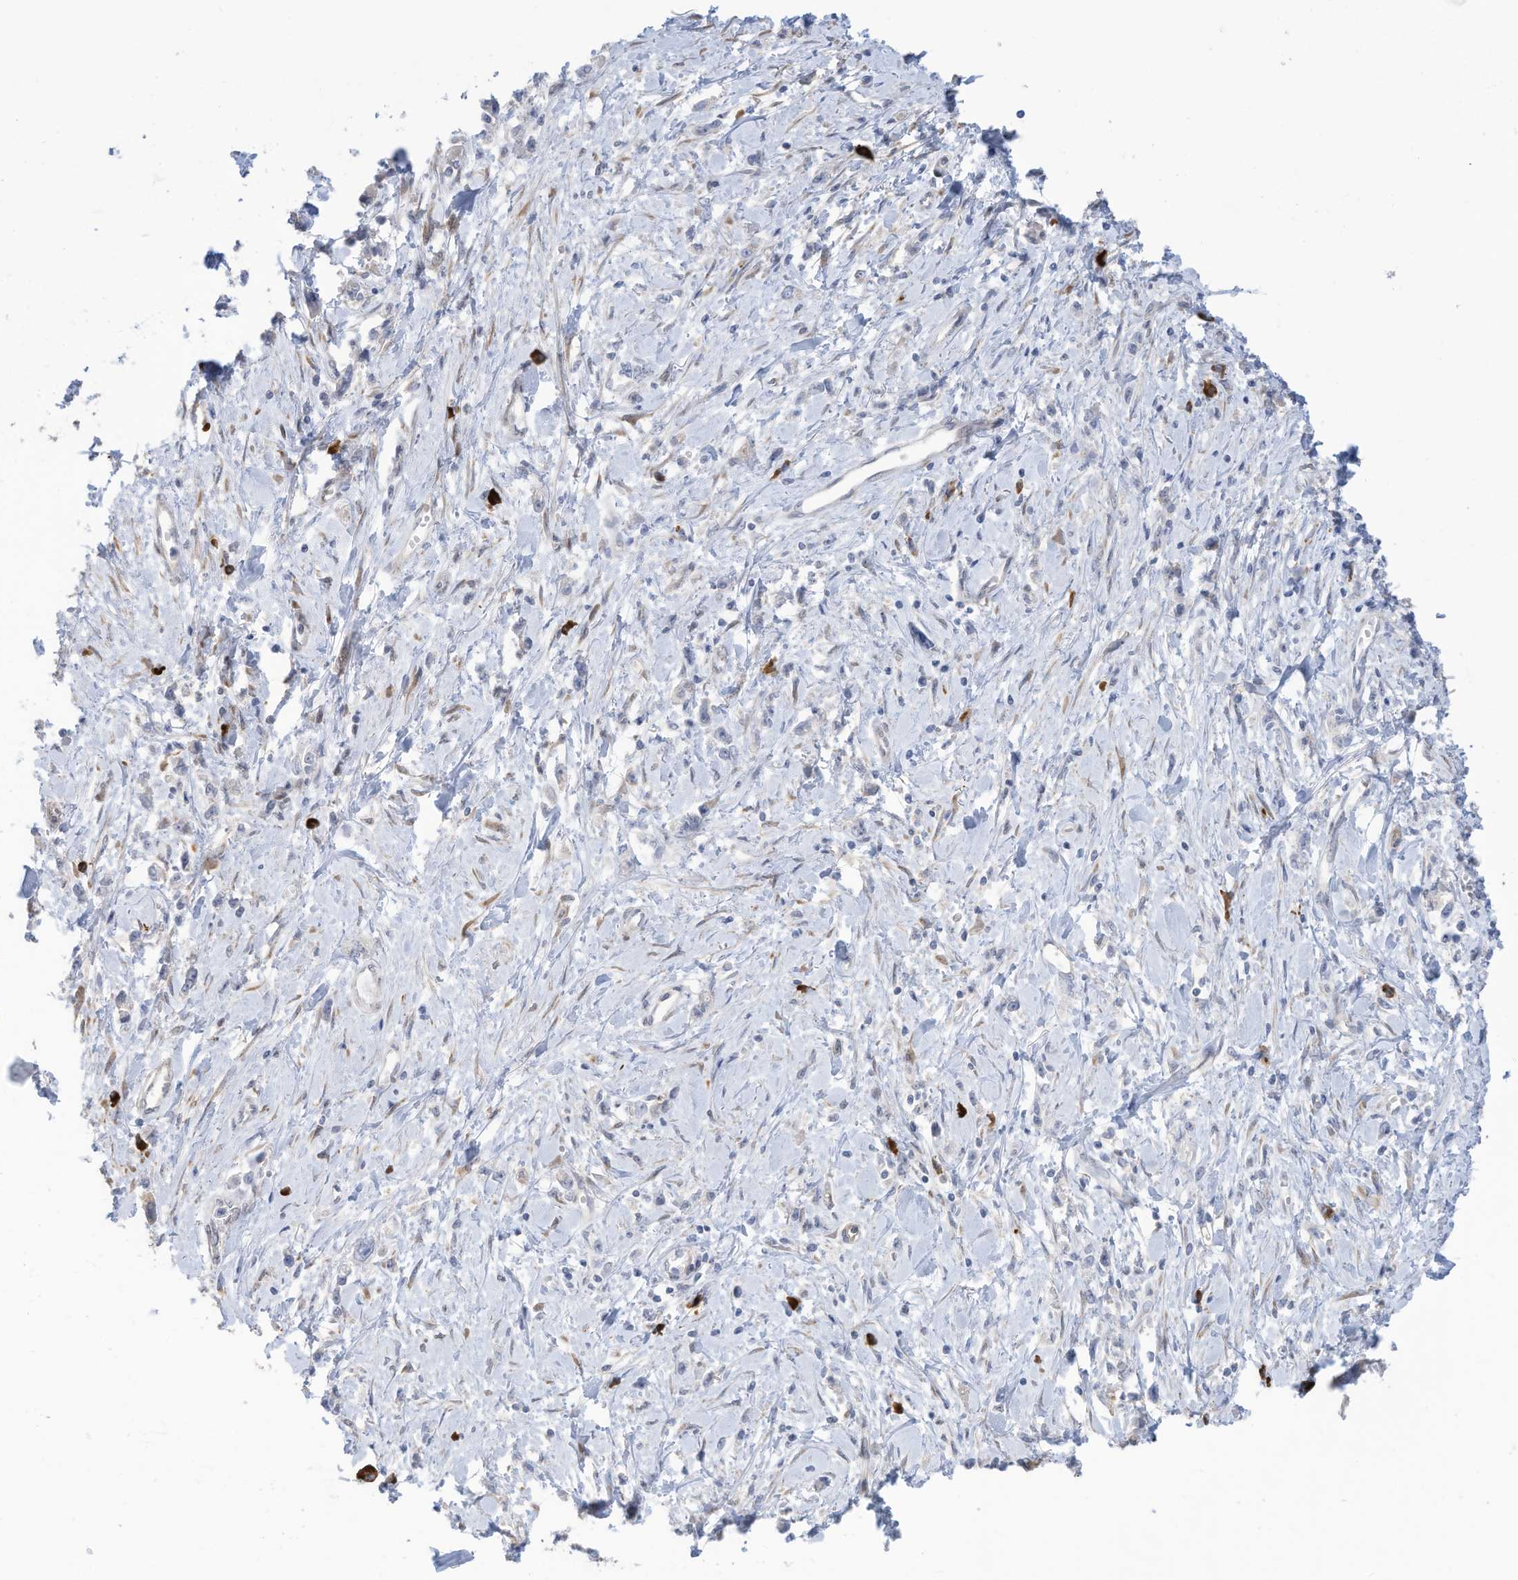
{"staining": {"intensity": "negative", "quantity": "none", "location": "none"}, "tissue": "stomach cancer", "cell_type": "Tumor cells", "image_type": "cancer", "snomed": [{"axis": "morphology", "description": "Adenocarcinoma, NOS"}, {"axis": "topography", "description": "Stomach"}], "caption": "Protein analysis of stomach cancer (adenocarcinoma) exhibits no significant expression in tumor cells. (DAB IHC, high magnification).", "gene": "ZNF292", "patient": {"sex": "female", "age": 76}}